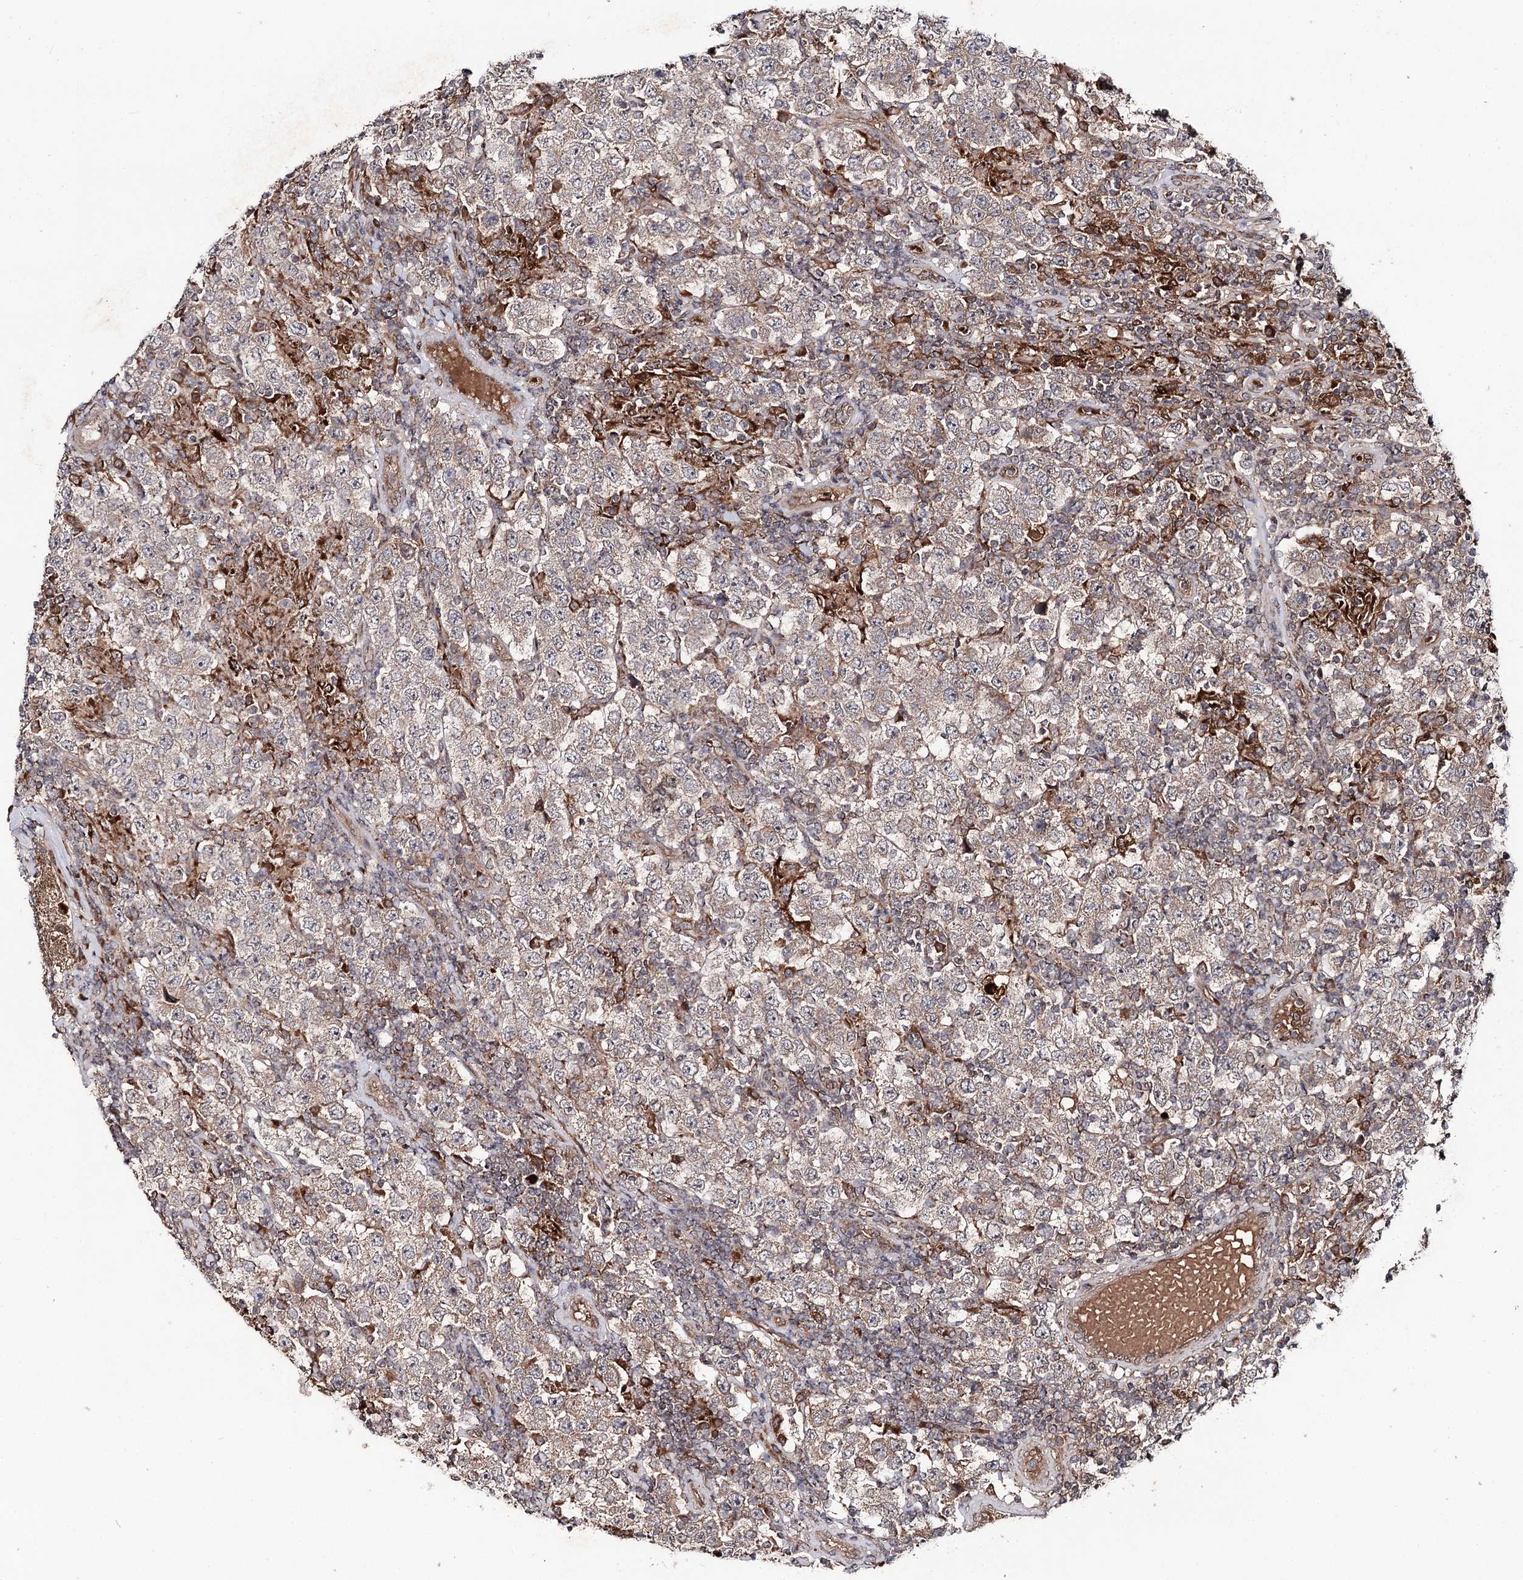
{"staining": {"intensity": "weak", "quantity": "<25%", "location": "cytoplasmic/membranous"}, "tissue": "testis cancer", "cell_type": "Tumor cells", "image_type": "cancer", "snomed": [{"axis": "morphology", "description": "Normal tissue, NOS"}, {"axis": "morphology", "description": "Urothelial carcinoma, High grade"}, {"axis": "morphology", "description": "Seminoma, NOS"}, {"axis": "morphology", "description": "Carcinoma, Embryonal, NOS"}, {"axis": "topography", "description": "Urinary bladder"}, {"axis": "topography", "description": "Testis"}], "caption": "DAB (3,3'-diaminobenzidine) immunohistochemical staining of testis high-grade urothelial carcinoma displays no significant staining in tumor cells. (Stains: DAB immunohistochemistry (IHC) with hematoxylin counter stain, Microscopy: brightfield microscopy at high magnification).", "gene": "MSANTD2", "patient": {"sex": "male", "age": 41}}